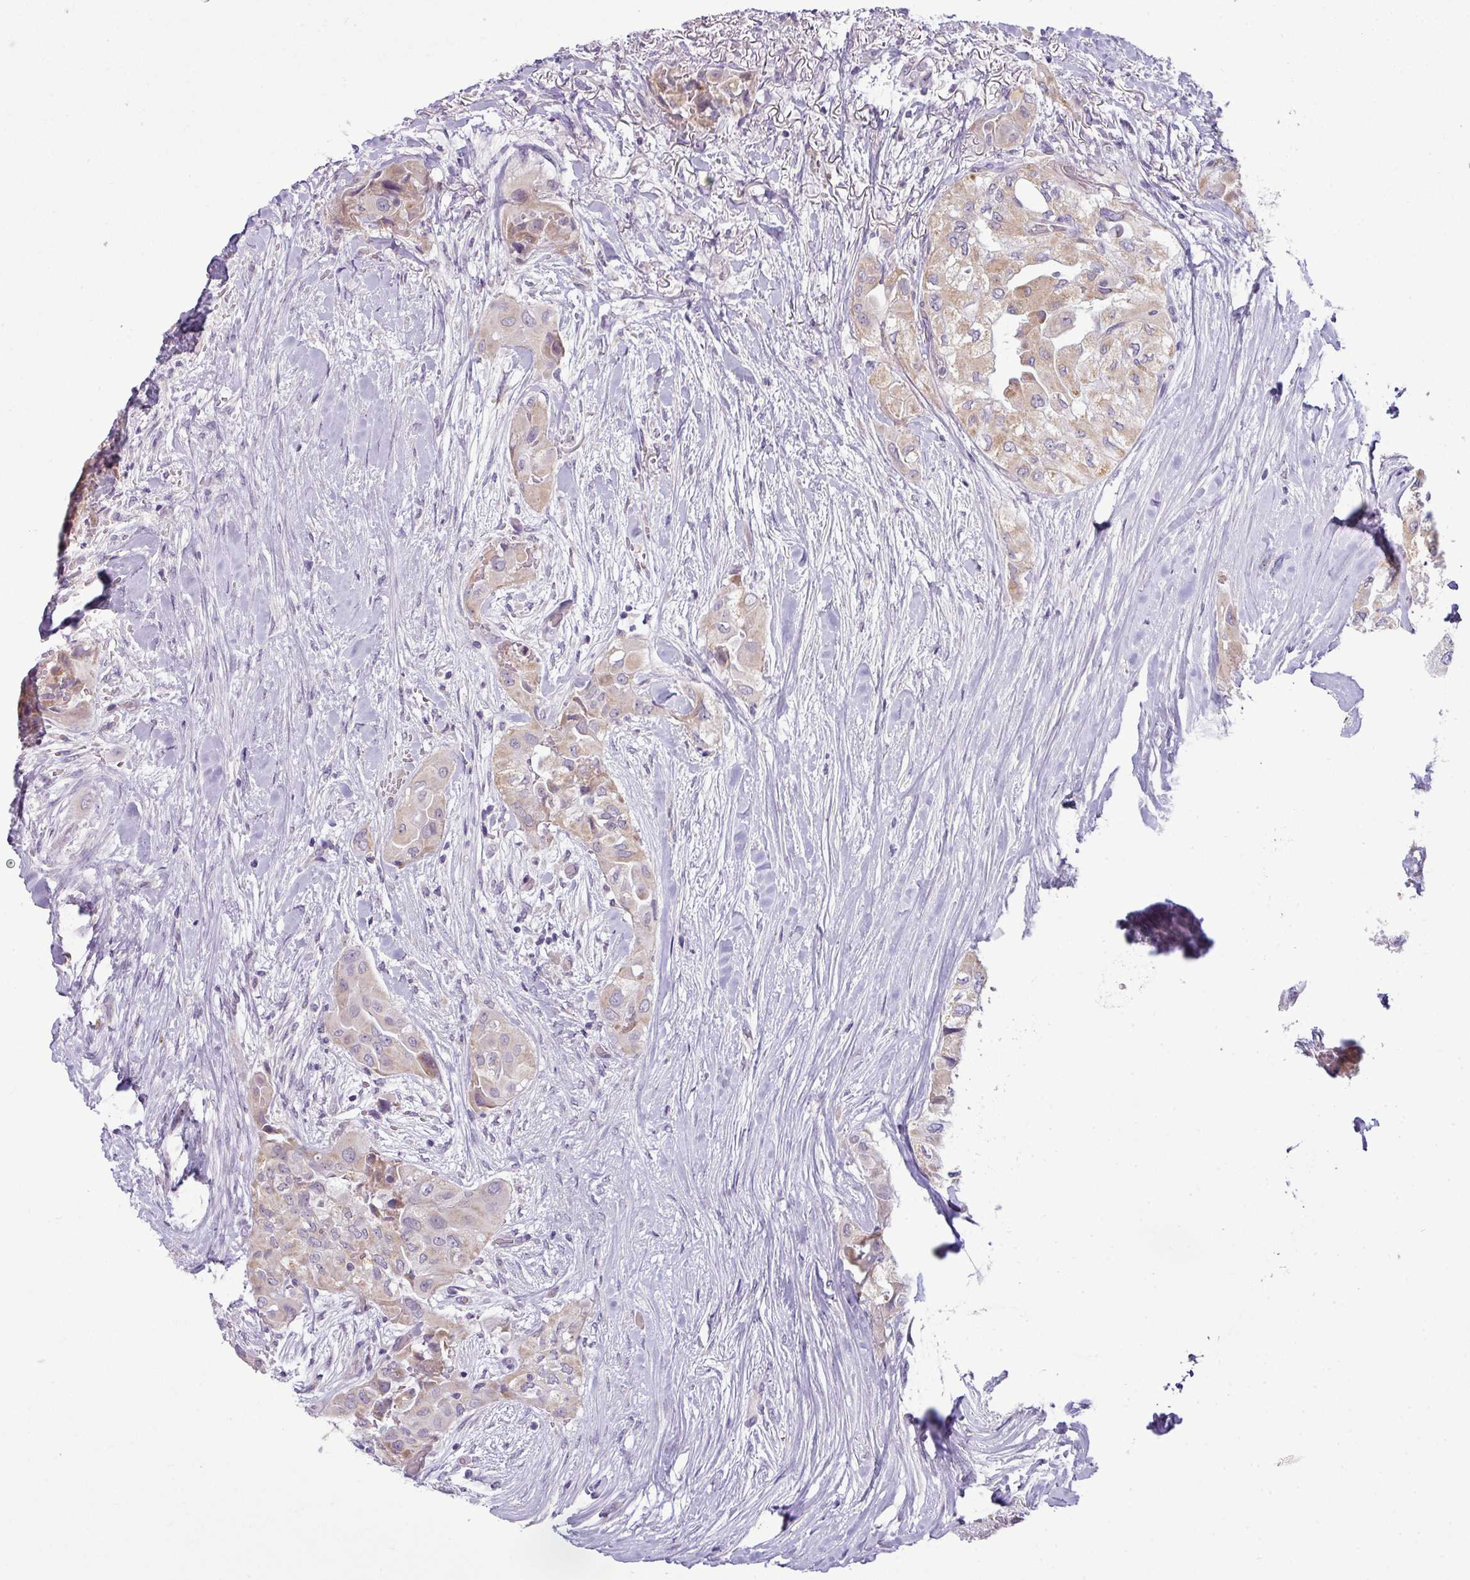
{"staining": {"intensity": "weak", "quantity": ">75%", "location": "cytoplasmic/membranous"}, "tissue": "thyroid cancer", "cell_type": "Tumor cells", "image_type": "cancer", "snomed": [{"axis": "morphology", "description": "Papillary adenocarcinoma, NOS"}, {"axis": "topography", "description": "Thyroid gland"}], "caption": "Thyroid cancer (papillary adenocarcinoma) stained with DAB (3,3'-diaminobenzidine) immunohistochemistry displays low levels of weak cytoplasmic/membranous positivity in about >75% of tumor cells.", "gene": "HBEGF", "patient": {"sex": "female", "age": 59}}